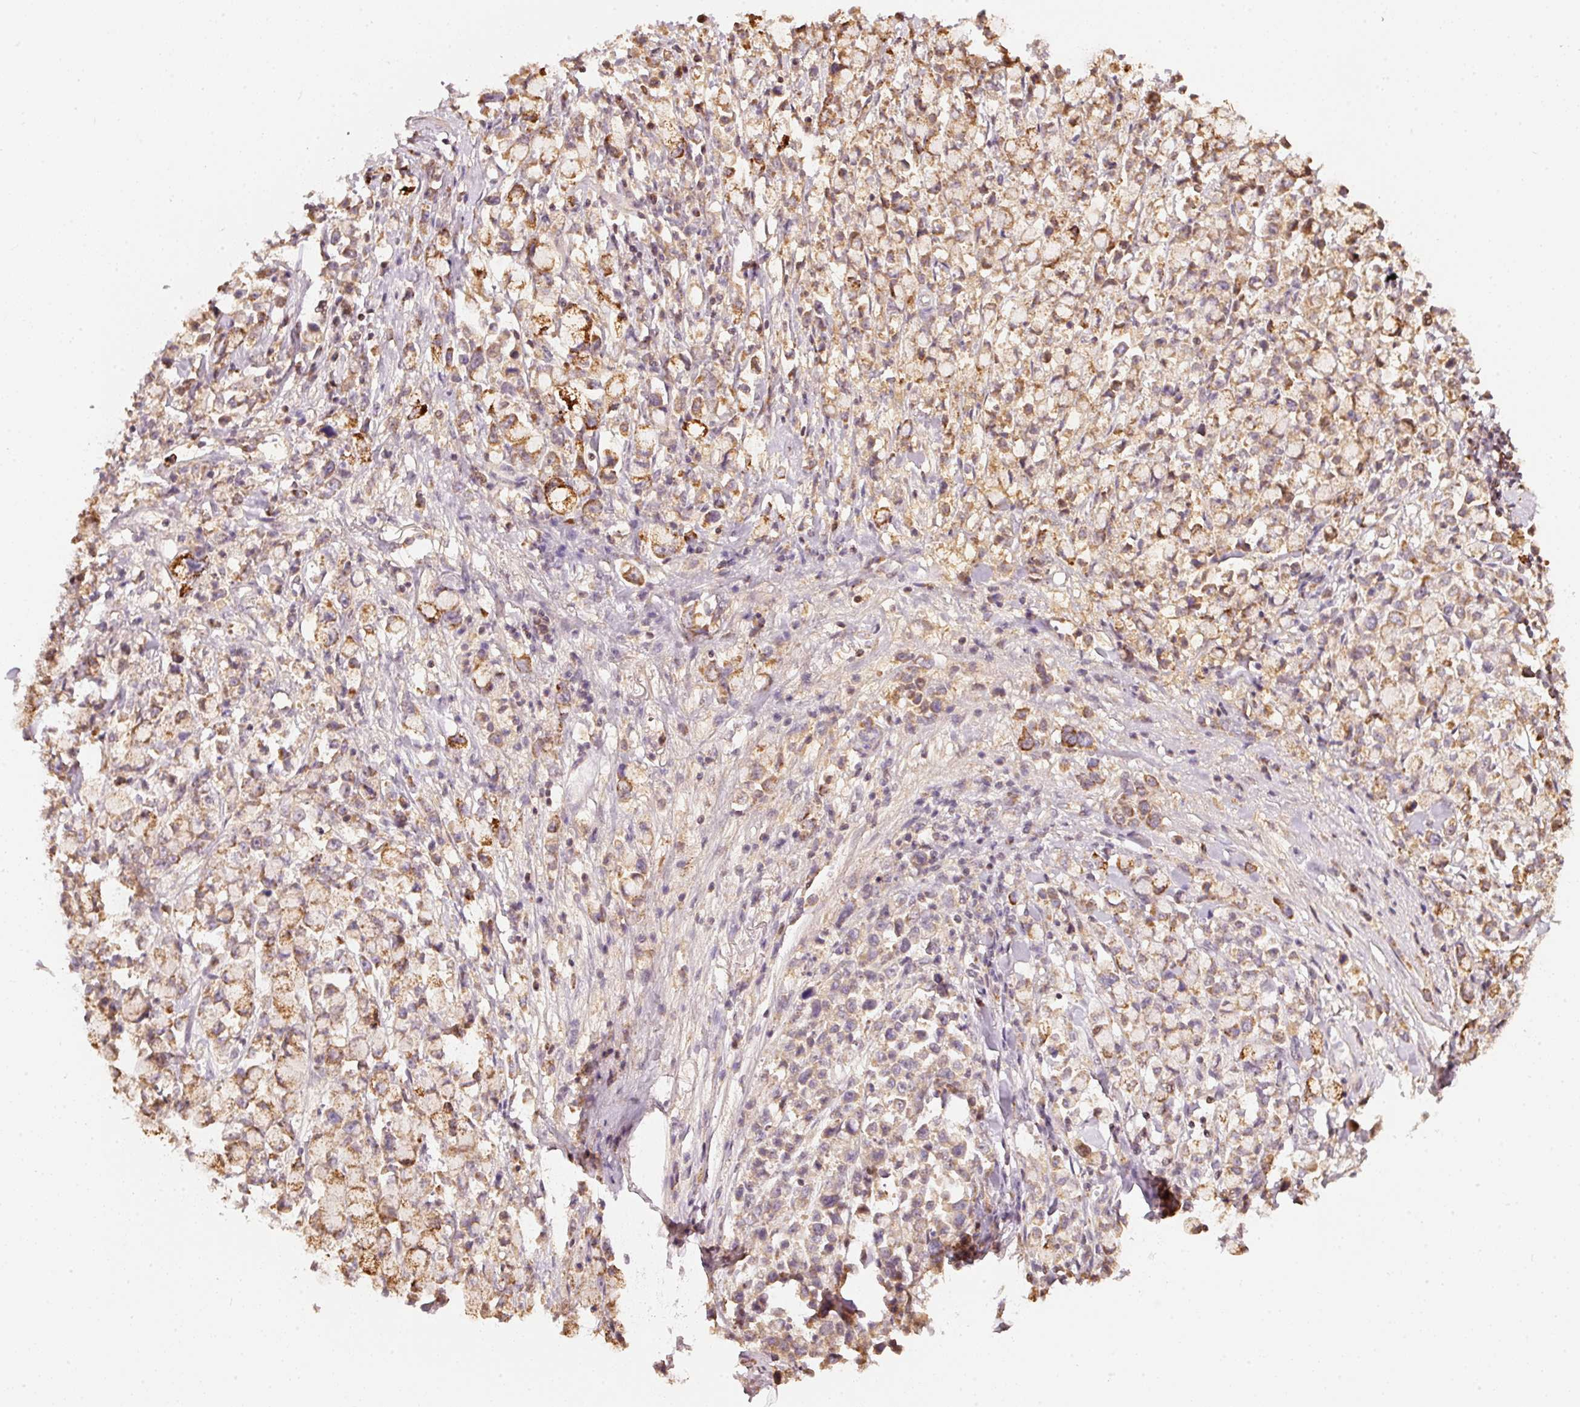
{"staining": {"intensity": "moderate", "quantity": ">75%", "location": "cytoplasmic/membranous"}, "tissue": "stomach cancer", "cell_type": "Tumor cells", "image_type": "cancer", "snomed": [{"axis": "morphology", "description": "Adenocarcinoma, NOS"}, {"axis": "topography", "description": "Stomach"}], "caption": "Moderate cytoplasmic/membranous staining for a protein is appreciated in about >75% of tumor cells of stomach adenocarcinoma using immunohistochemistry.", "gene": "RAB35", "patient": {"sex": "female", "age": 81}}